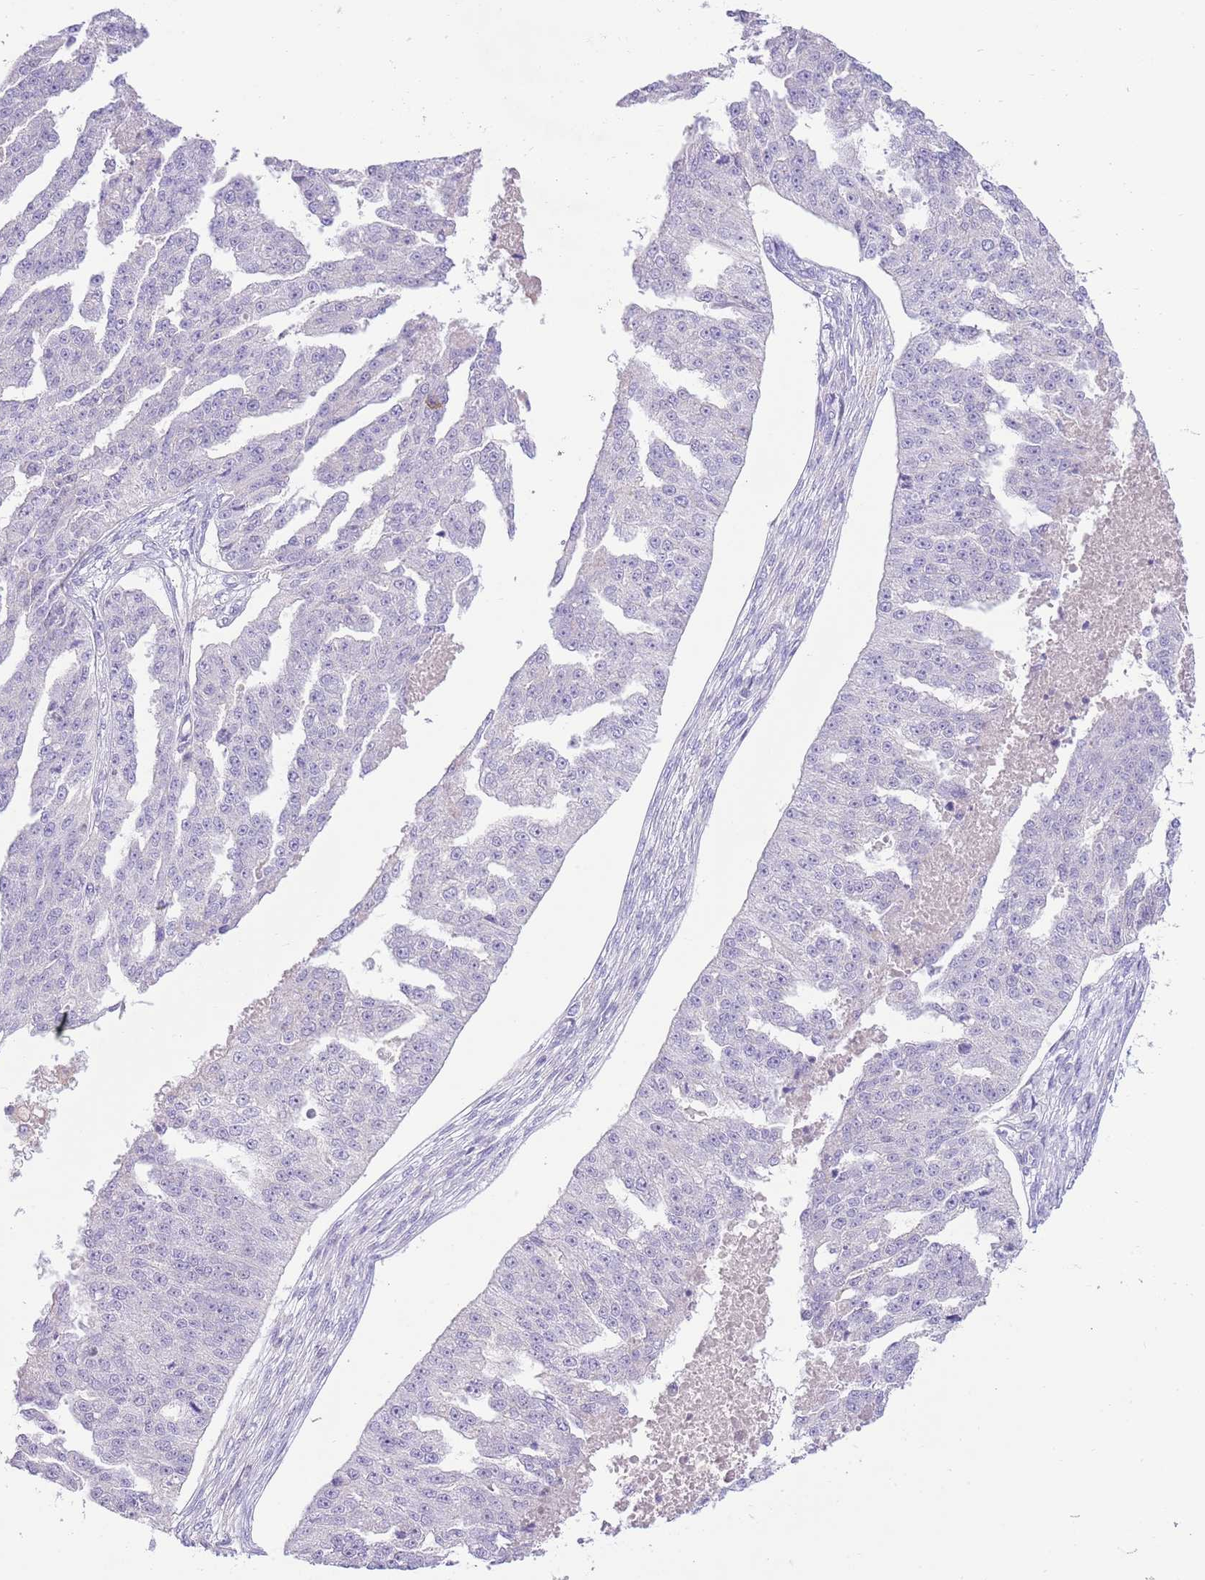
{"staining": {"intensity": "negative", "quantity": "none", "location": "none"}, "tissue": "ovarian cancer", "cell_type": "Tumor cells", "image_type": "cancer", "snomed": [{"axis": "morphology", "description": "Cystadenocarcinoma, serous, NOS"}, {"axis": "topography", "description": "Ovary"}], "caption": "Image shows no significant protein expression in tumor cells of ovarian serous cystadenocarcinoma.", "gene": "OR4Q3", "patient": {"sex": "female", "age": 58}}